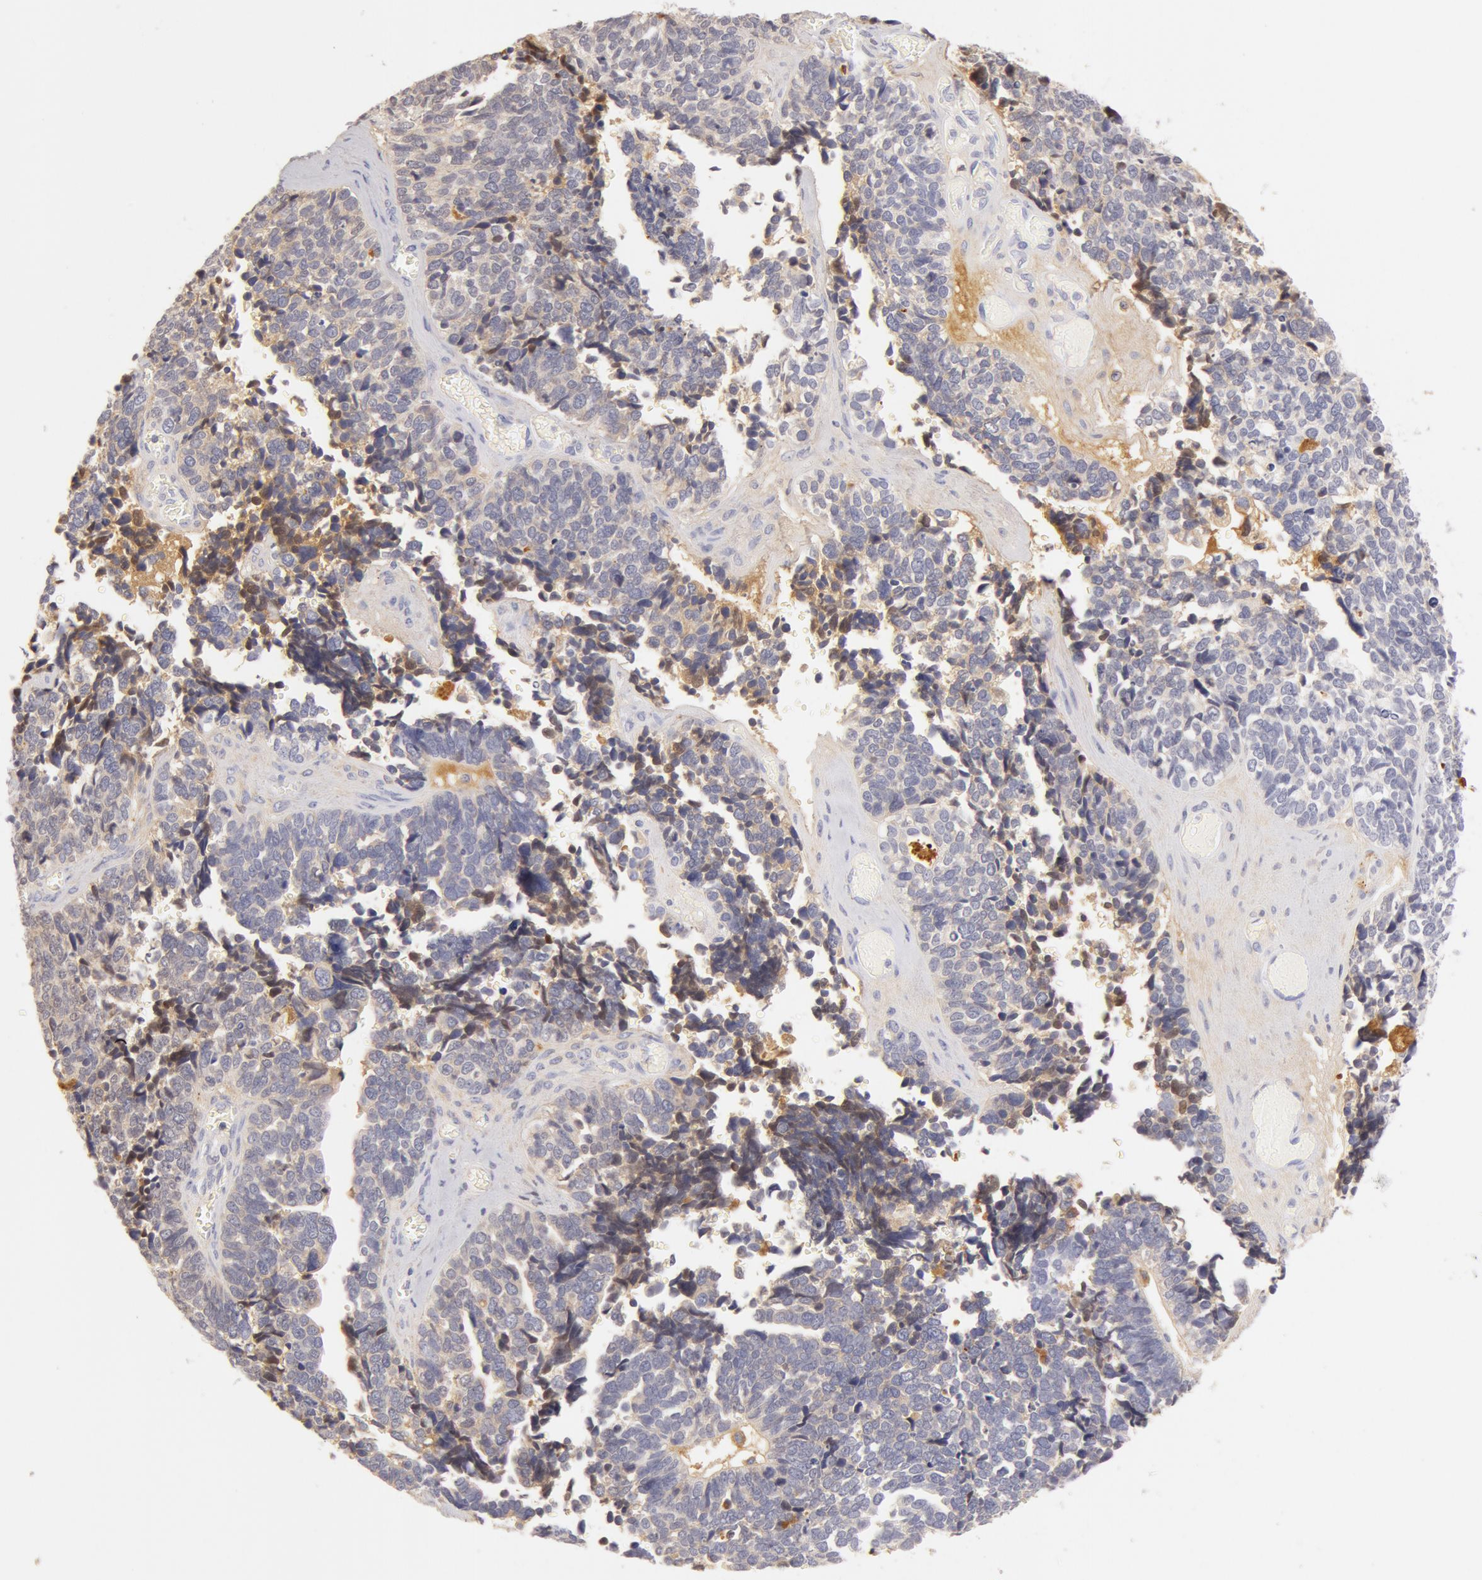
{"staining": {"intensity": "weak", "quantity": "25%-75%", "location": "cytoplasmic/membranous"}, "tissue": "ovarian cancer", "cell_type": "Tumor cells", "image_type": "cancer", "snomed": [{"axis": "morphology", "description": "Cystadenocarcinoma, serous, NOS"}, {"axis": "topography", "description": "Ovary"}], "caption": "The histopathology image reveals staining of ovarian serous cystadenocarcinoma, revealing weak cytoplasmic/membranous protein staining (brown color) within tumor cells. (brown staining indicates protein expression, while blue staining denotes nuclei).", "gene": "GC", "patient": {"sex": "female", "age": 77}}